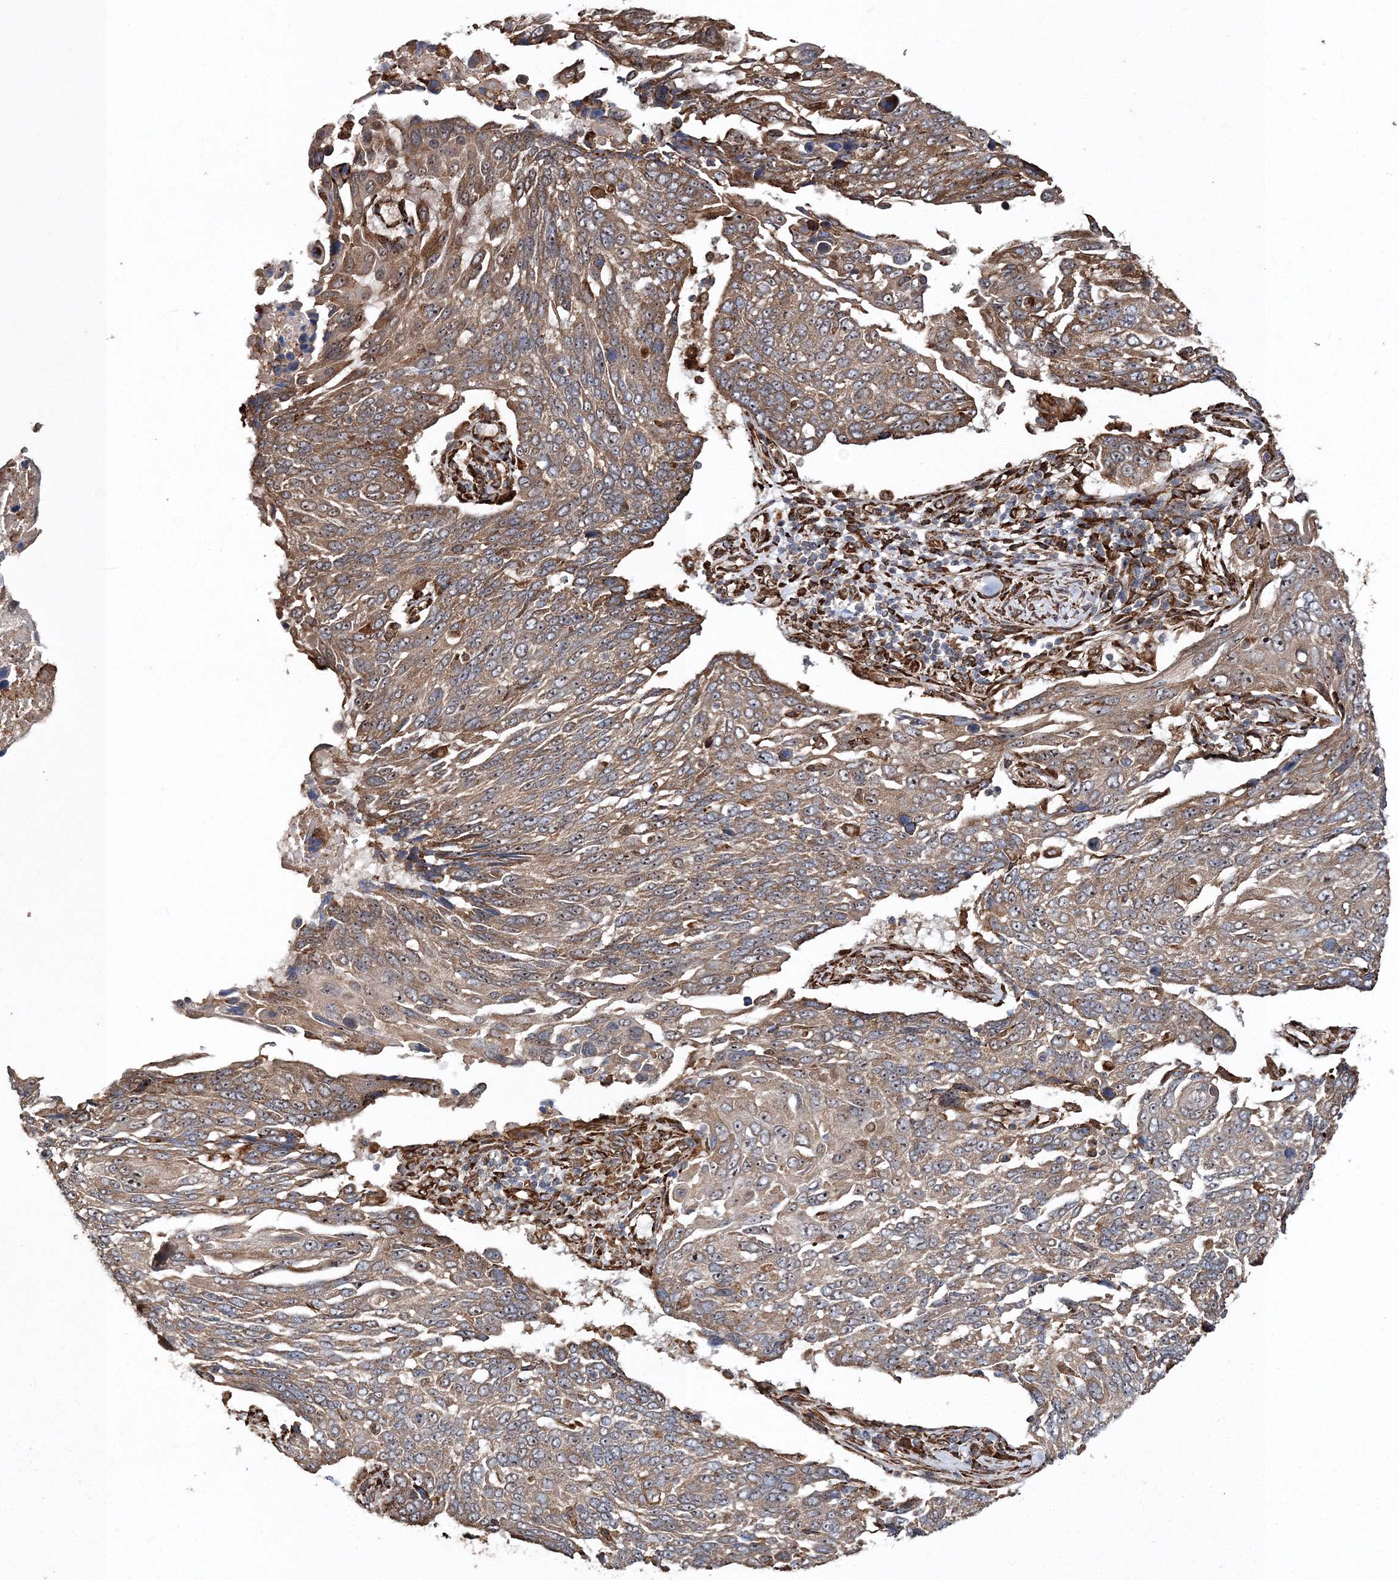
{"staining": {"intensity": "moderate", "quantity": ">75%", "location": "cytoplasmic/membranous"}, "tissue": "lung cancer", "cell_type": "Tumor cells", "image_type": "cancer", "snomed": [{"axis": "morphology", "description": "Squamous cell carcinoma, NOS"}, {"axis": "topography", "description": "Lung"}], "caption": "Protein expression analysis of lung cancer (squamous cell carcinoma) exhibits moderate cytoplasmic/membranous positivity in about >75% of tumor cells.", "gene": "SCRN3", "patient": {"sex": "male", "age": 66}}